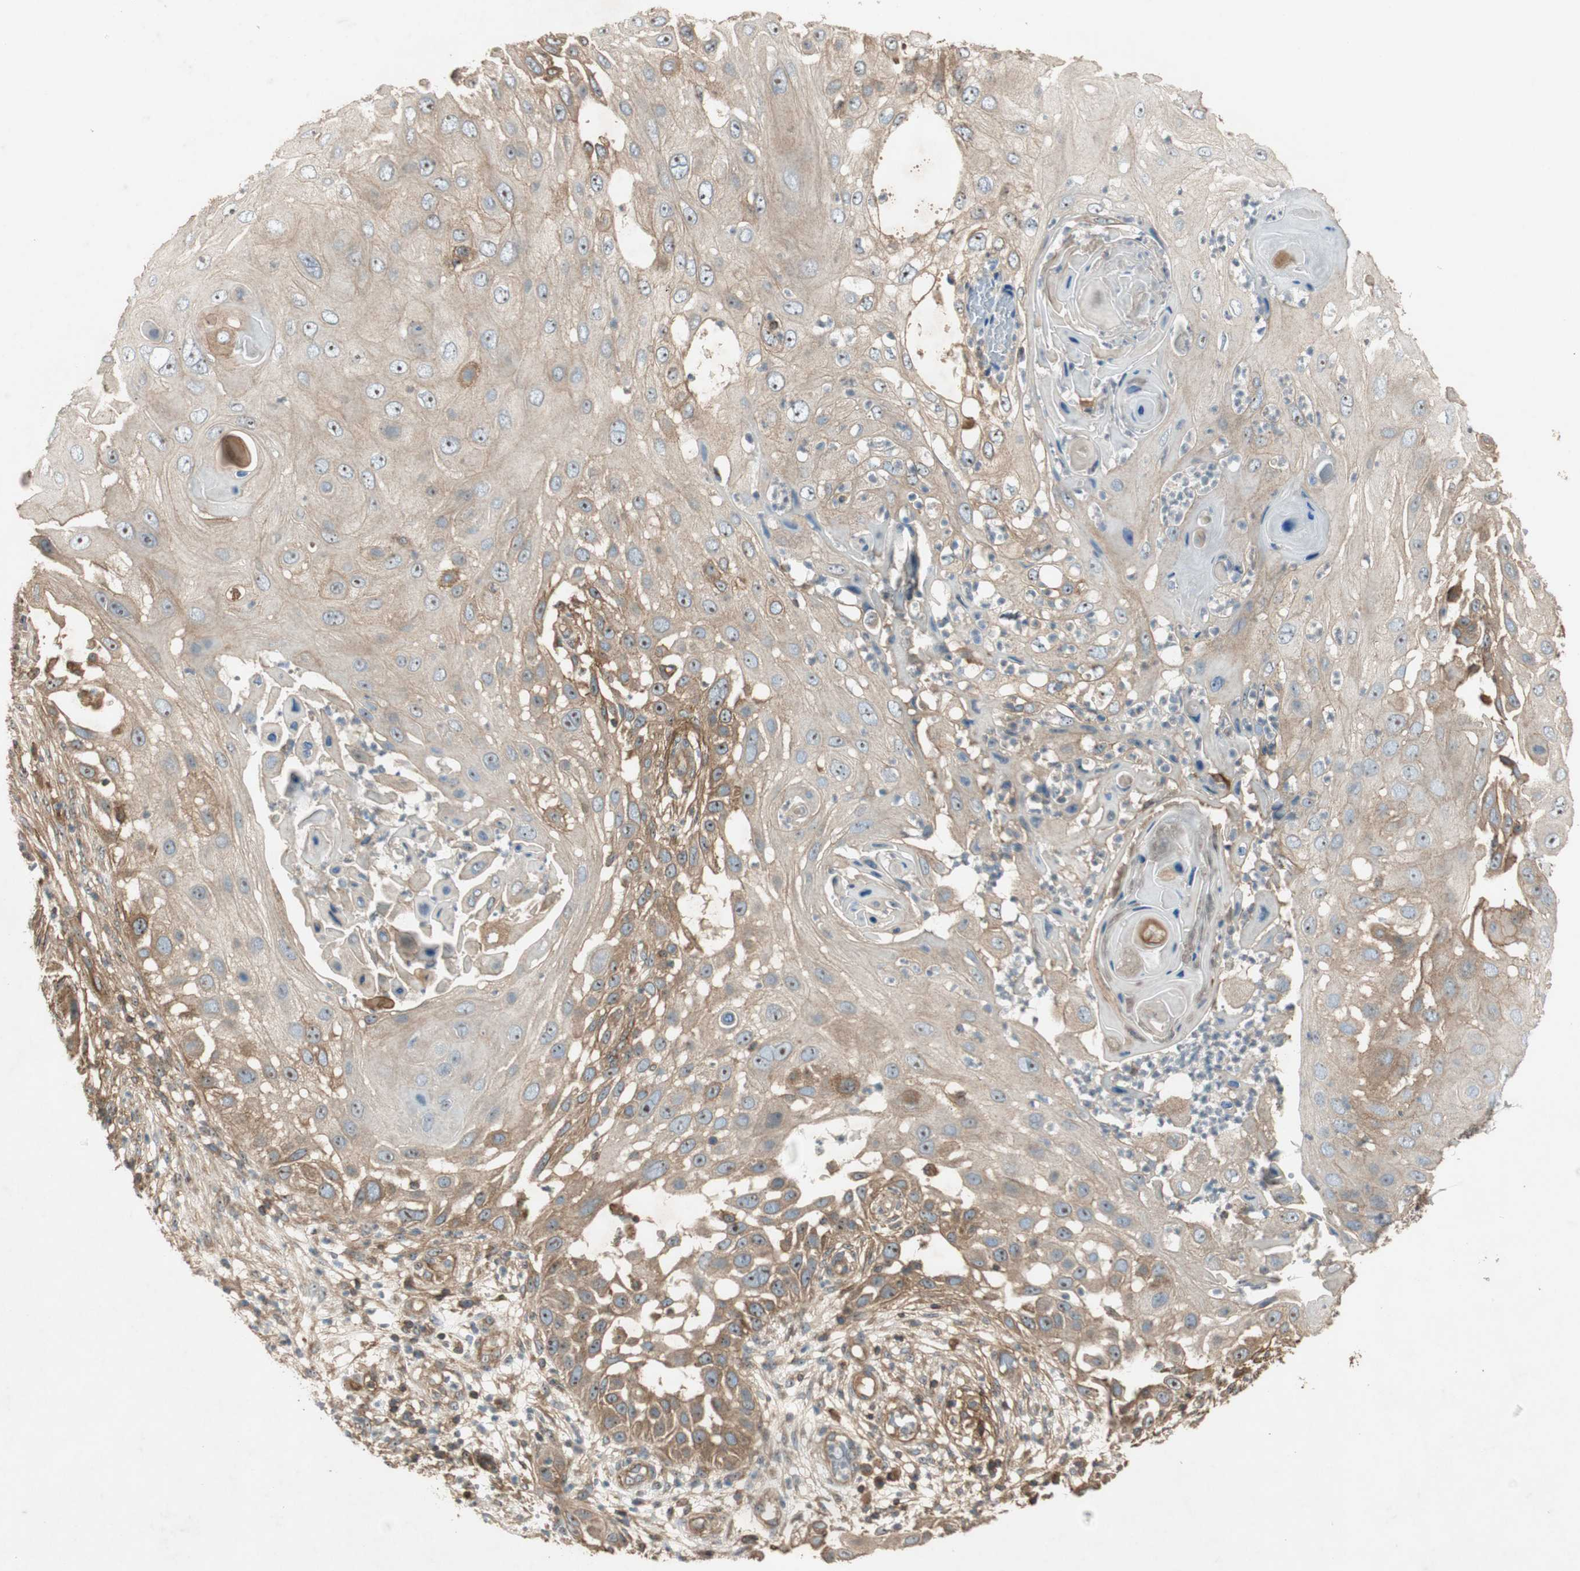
{"staining": {"intensity": "moderate", "quantity": ">75%", "location": "cytoplasmic/membranous,nuclear"}, "tissue": "skin cancer", "cell_type": "Tumor cells", "image_type": "cancer", "snomed": [{"axis": "morphology", "description": "Squamous cell carcinoma, NOS"}, {"axis": "topography", "description": "Skin"}], "caption": "Brown immunohistochemical staining in human squamous cell carcinoma (skin) reveals moderate cytoplasmic/membranous and nuclear expression in approximately >75% of tumor cells.", "gene": "BTN3A3", "patient": {"sex": "female", "age": 44}}